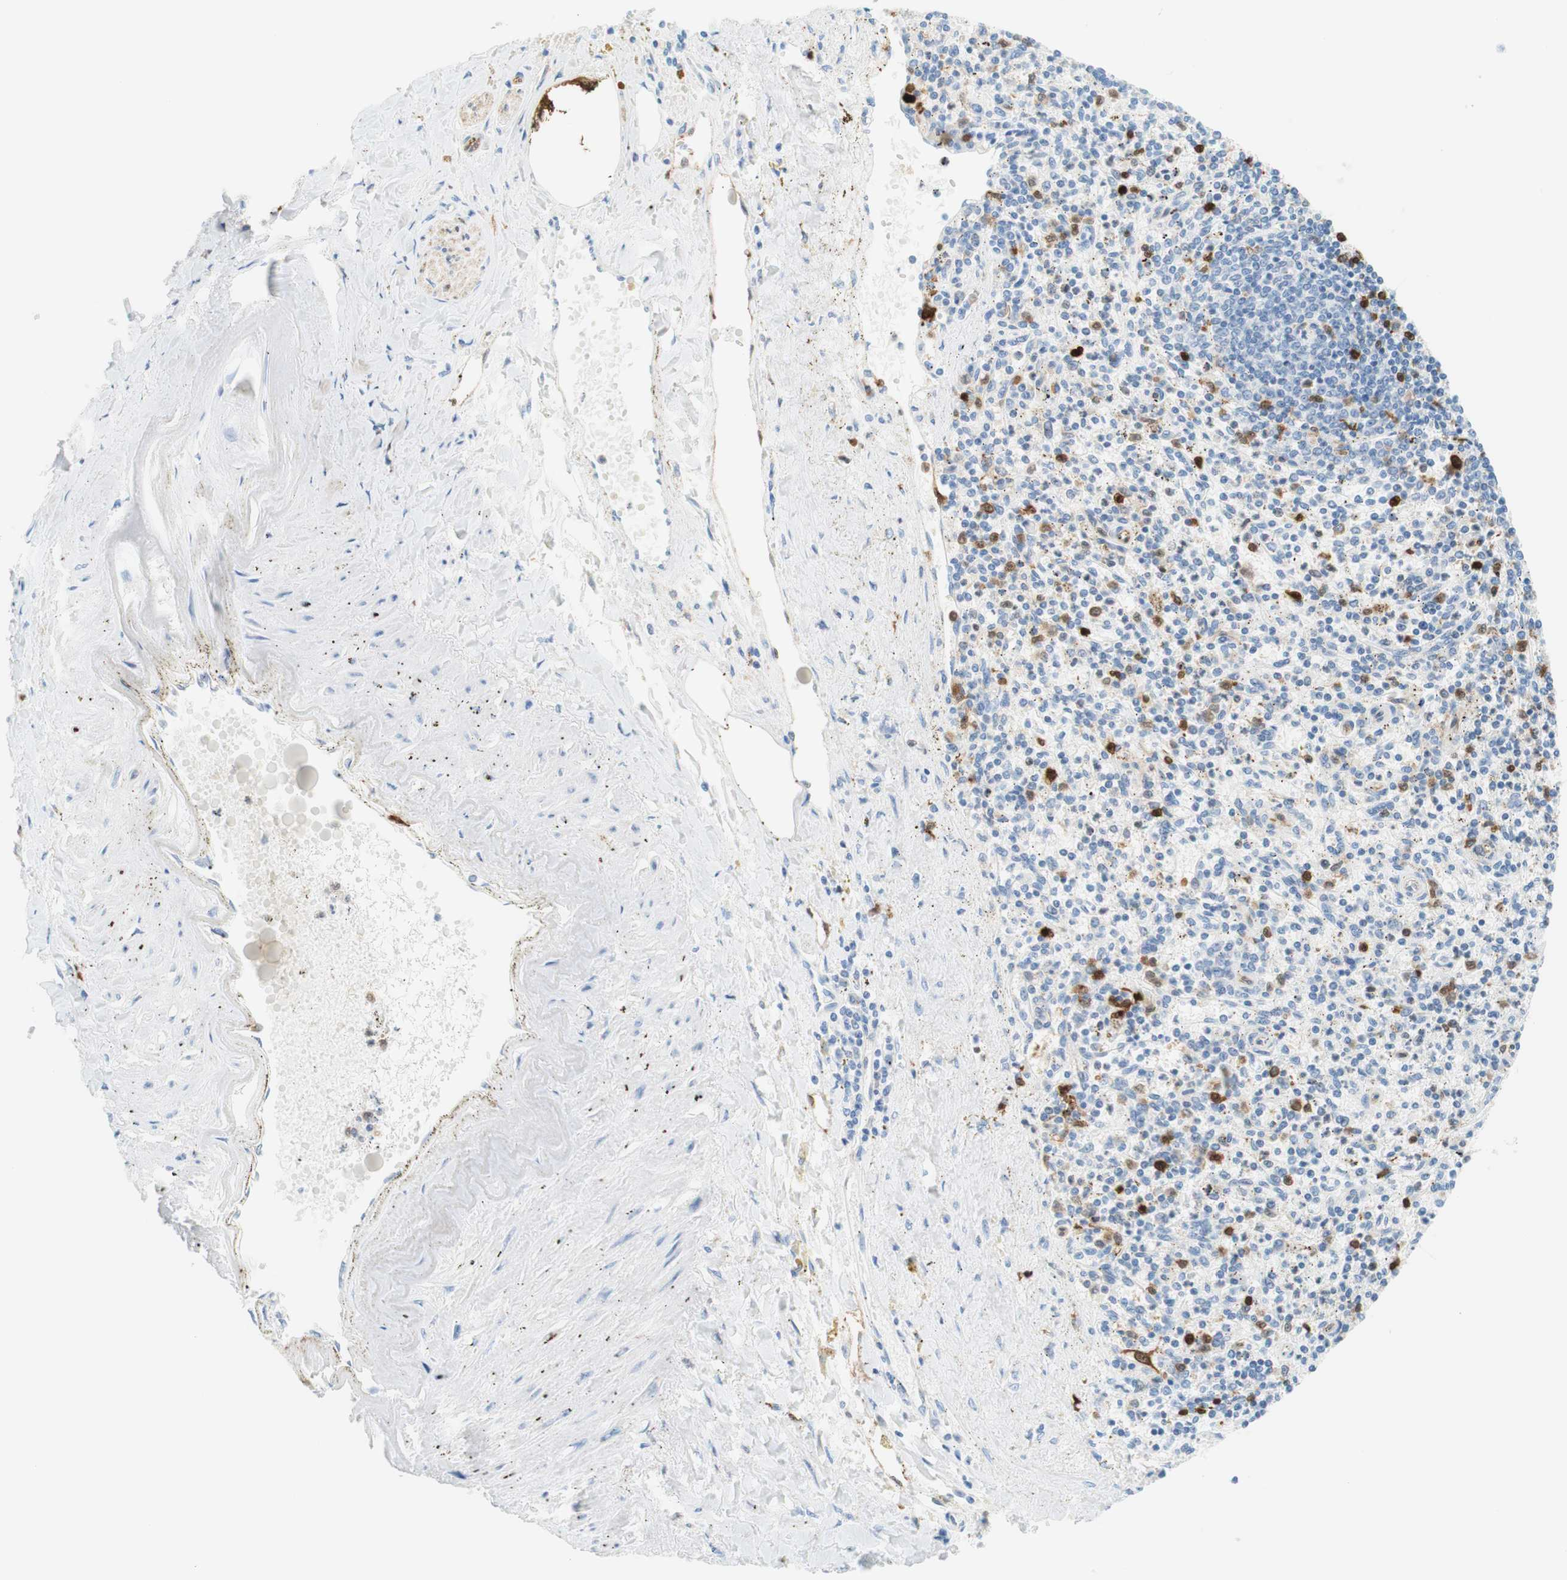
{"staining": {"intensity": "strong", "quantity": "25%-75%", "location": "cytoplasmic/membranous,nuclear"}, "tissue": "spleen", "cell_type": "Cells in red pulp", "image_type": "normal", "snomed": [{"axis": "morphology", "description": "Normal tissue, NOS"}, {"axis": "topography", "description": "Spleen"}], "caption": "Cells in red pulp show high levels of strong cytoplasmic/membranous,nuclear positivity in approximately 25%-75% of cells in normal spleen.", "gene": "STMN1", "patient": {"sex": "male", "age": 72}}